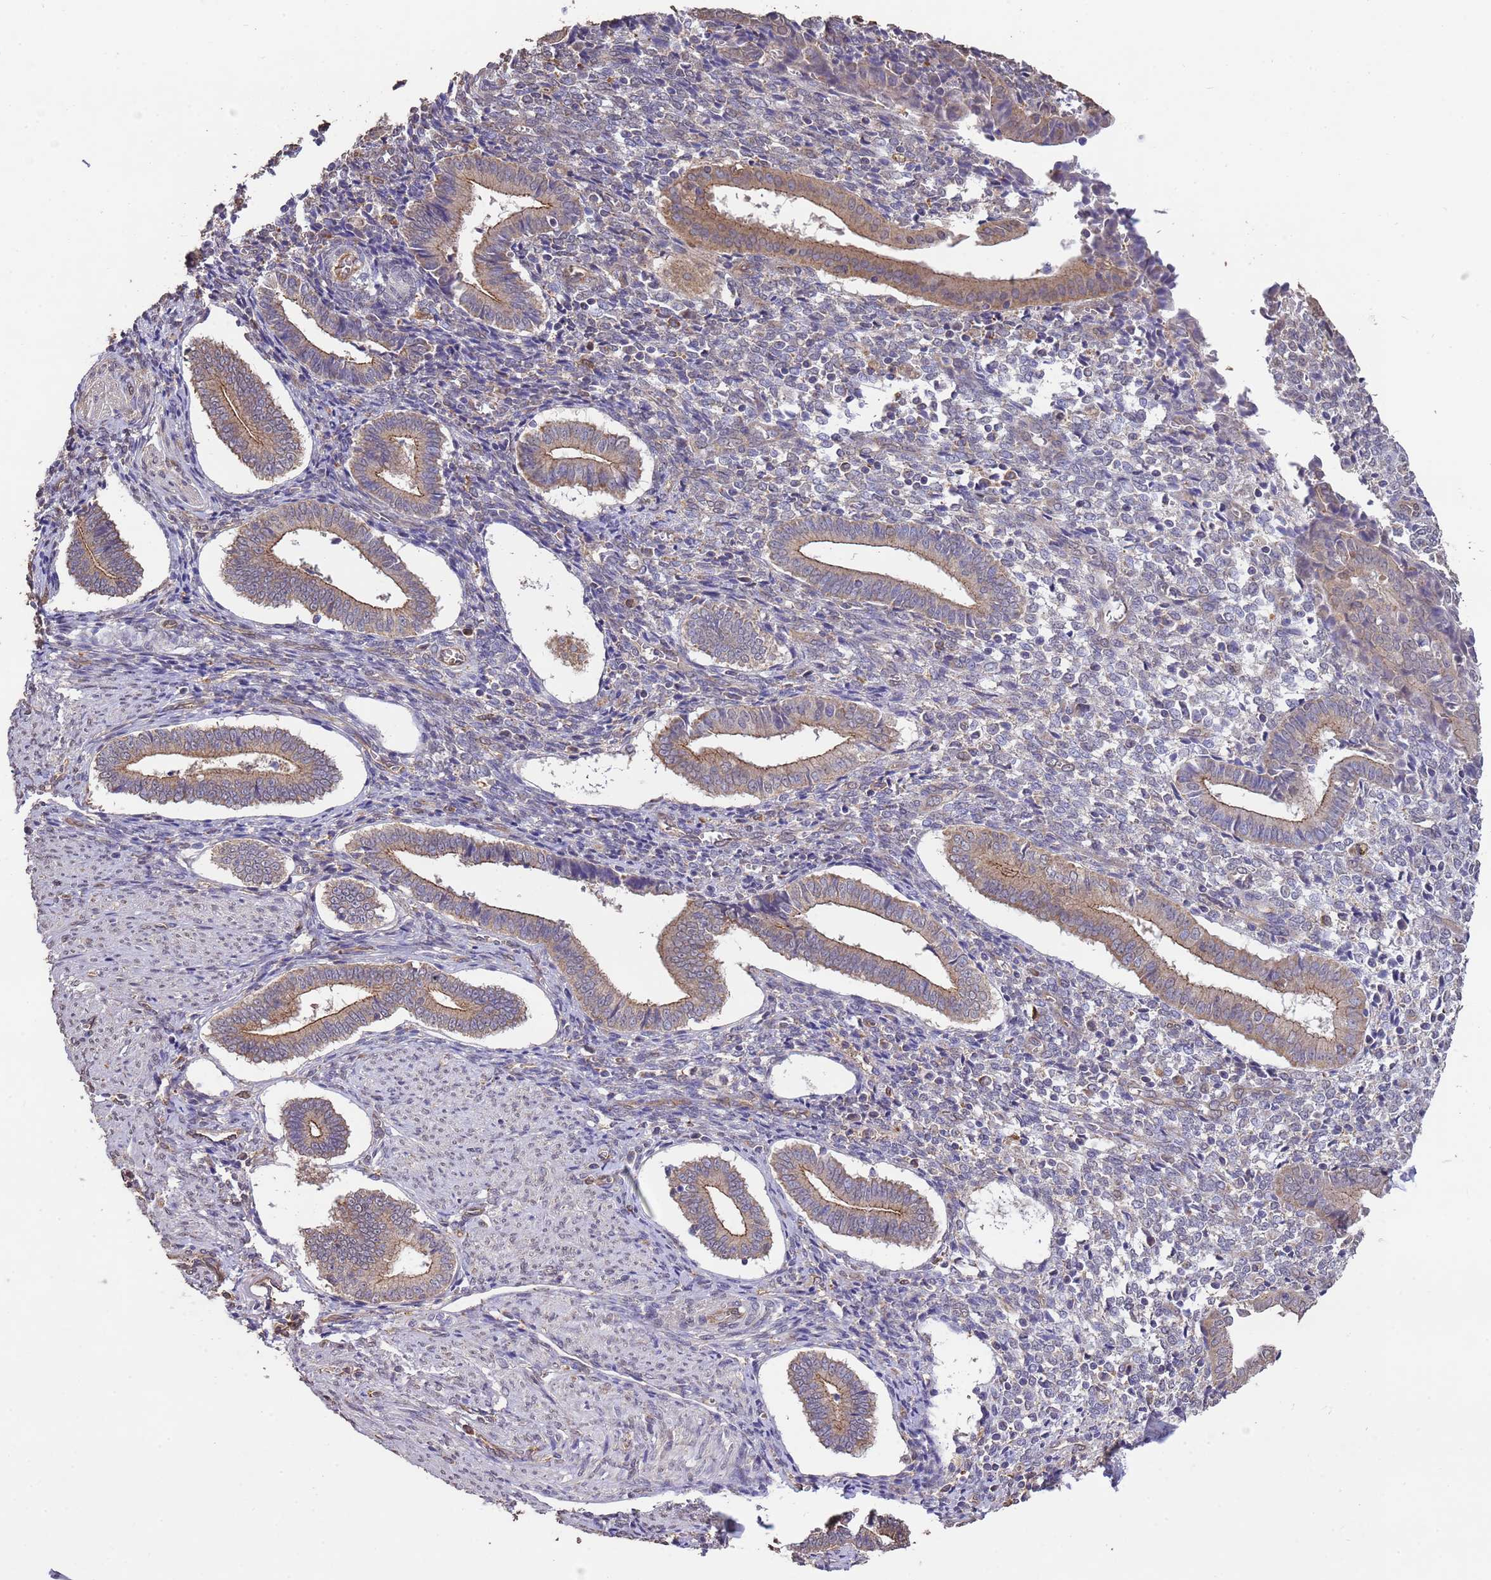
{"staining": {"intensity": "negative", "quantity": "none", "location": "none"}, "tissue": "endometrium", "cell_type": "Cells in endometrial stroma", "image_type": "normal", "snomed": [{"axis": "morphology", "description": "Normal tissue, NOS"}, {"axis": "topography", "description": "Other"}, {"axis": "topography", "description": "Endometrium"}], "caption": "Protein analysis of unremarkable endometrium shows no significant staining in cells in endometrial stroma.", "gene": "NPHP1", "patient": {"sex": "female", "age": 44}}